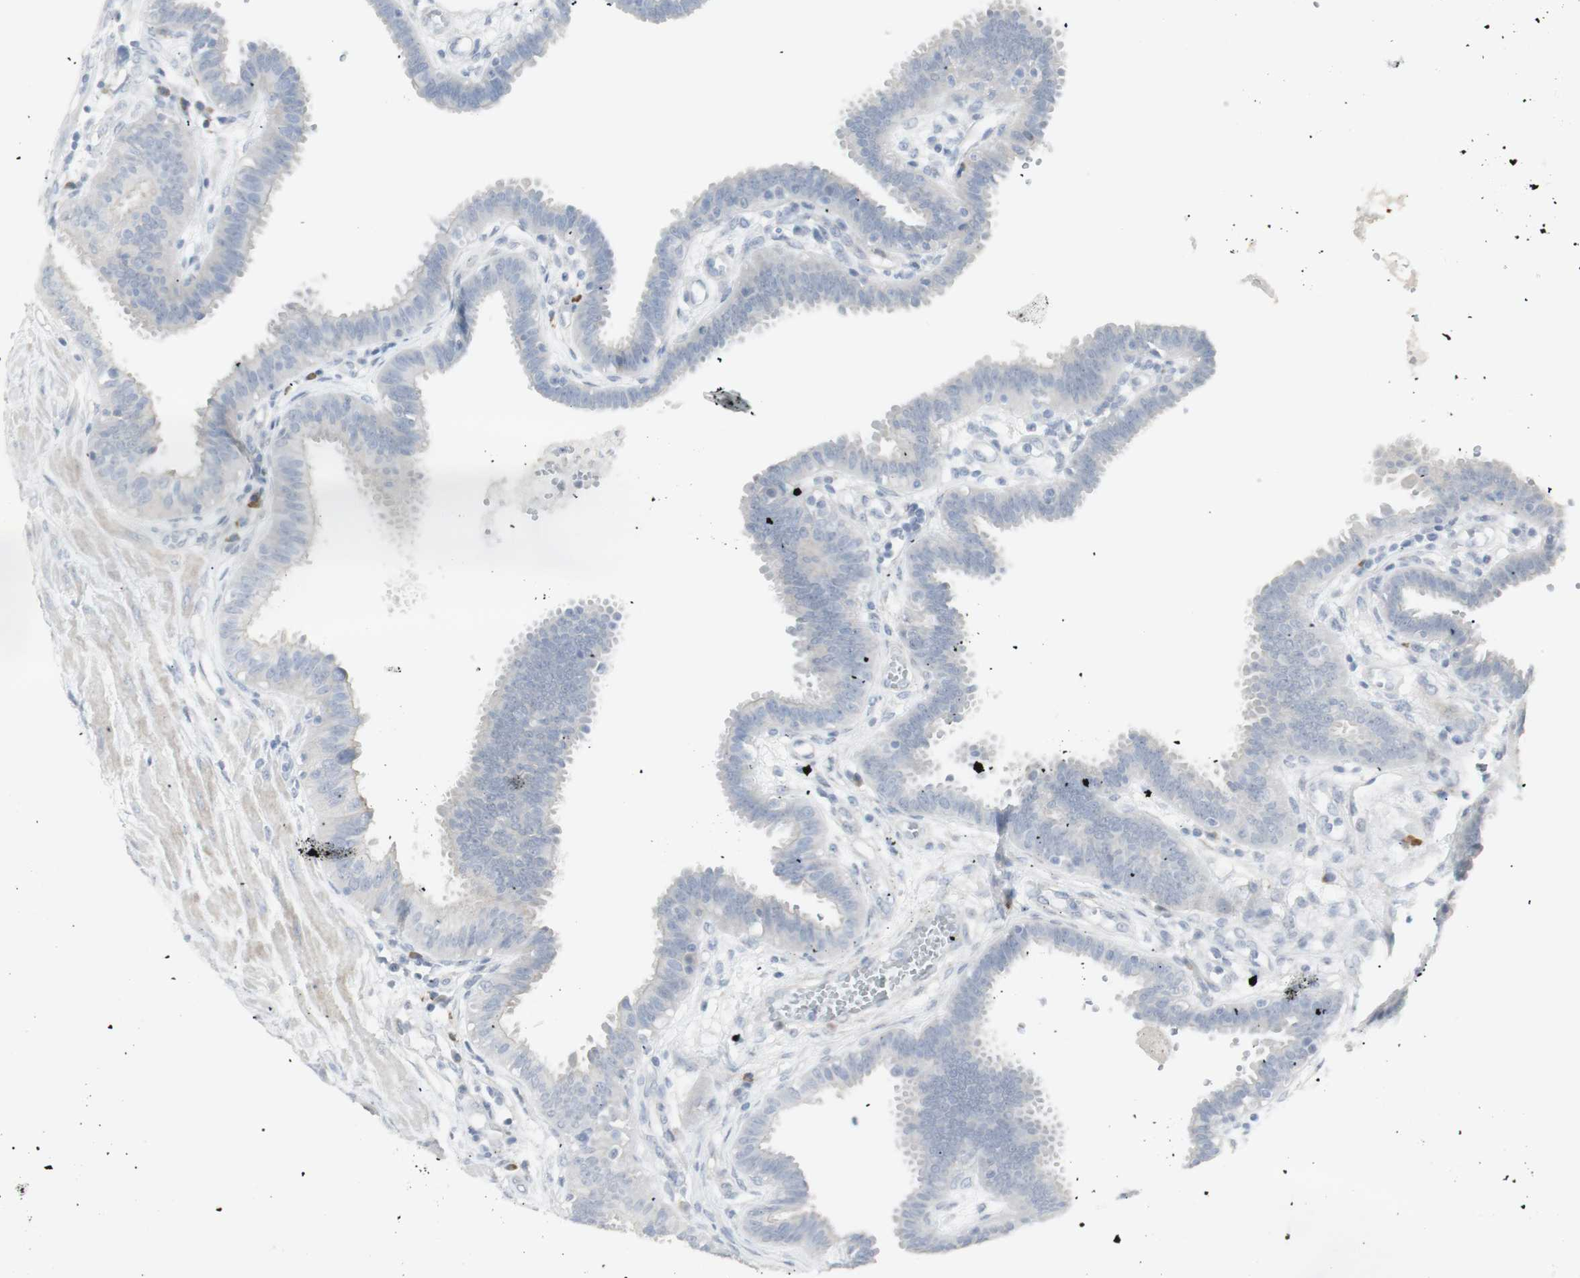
{"staining": {"intensity": "negative", "quantity": "none", "location": "none"}, "tissue": "fallopian tube", "cell_type": "Glandular cells", "image_type": "normal", "snomed": [{"axis": "morphology", "description": "Normal tissue, NOS"}, {"axis": "topography", "description": "Fallopian tube"}], "caption": "Protein analysis of benign fallopian tube reveals no significant positivity in glandular cells.", "gene": "NDST4", "patient": {"sex": "female", "age": 32}}